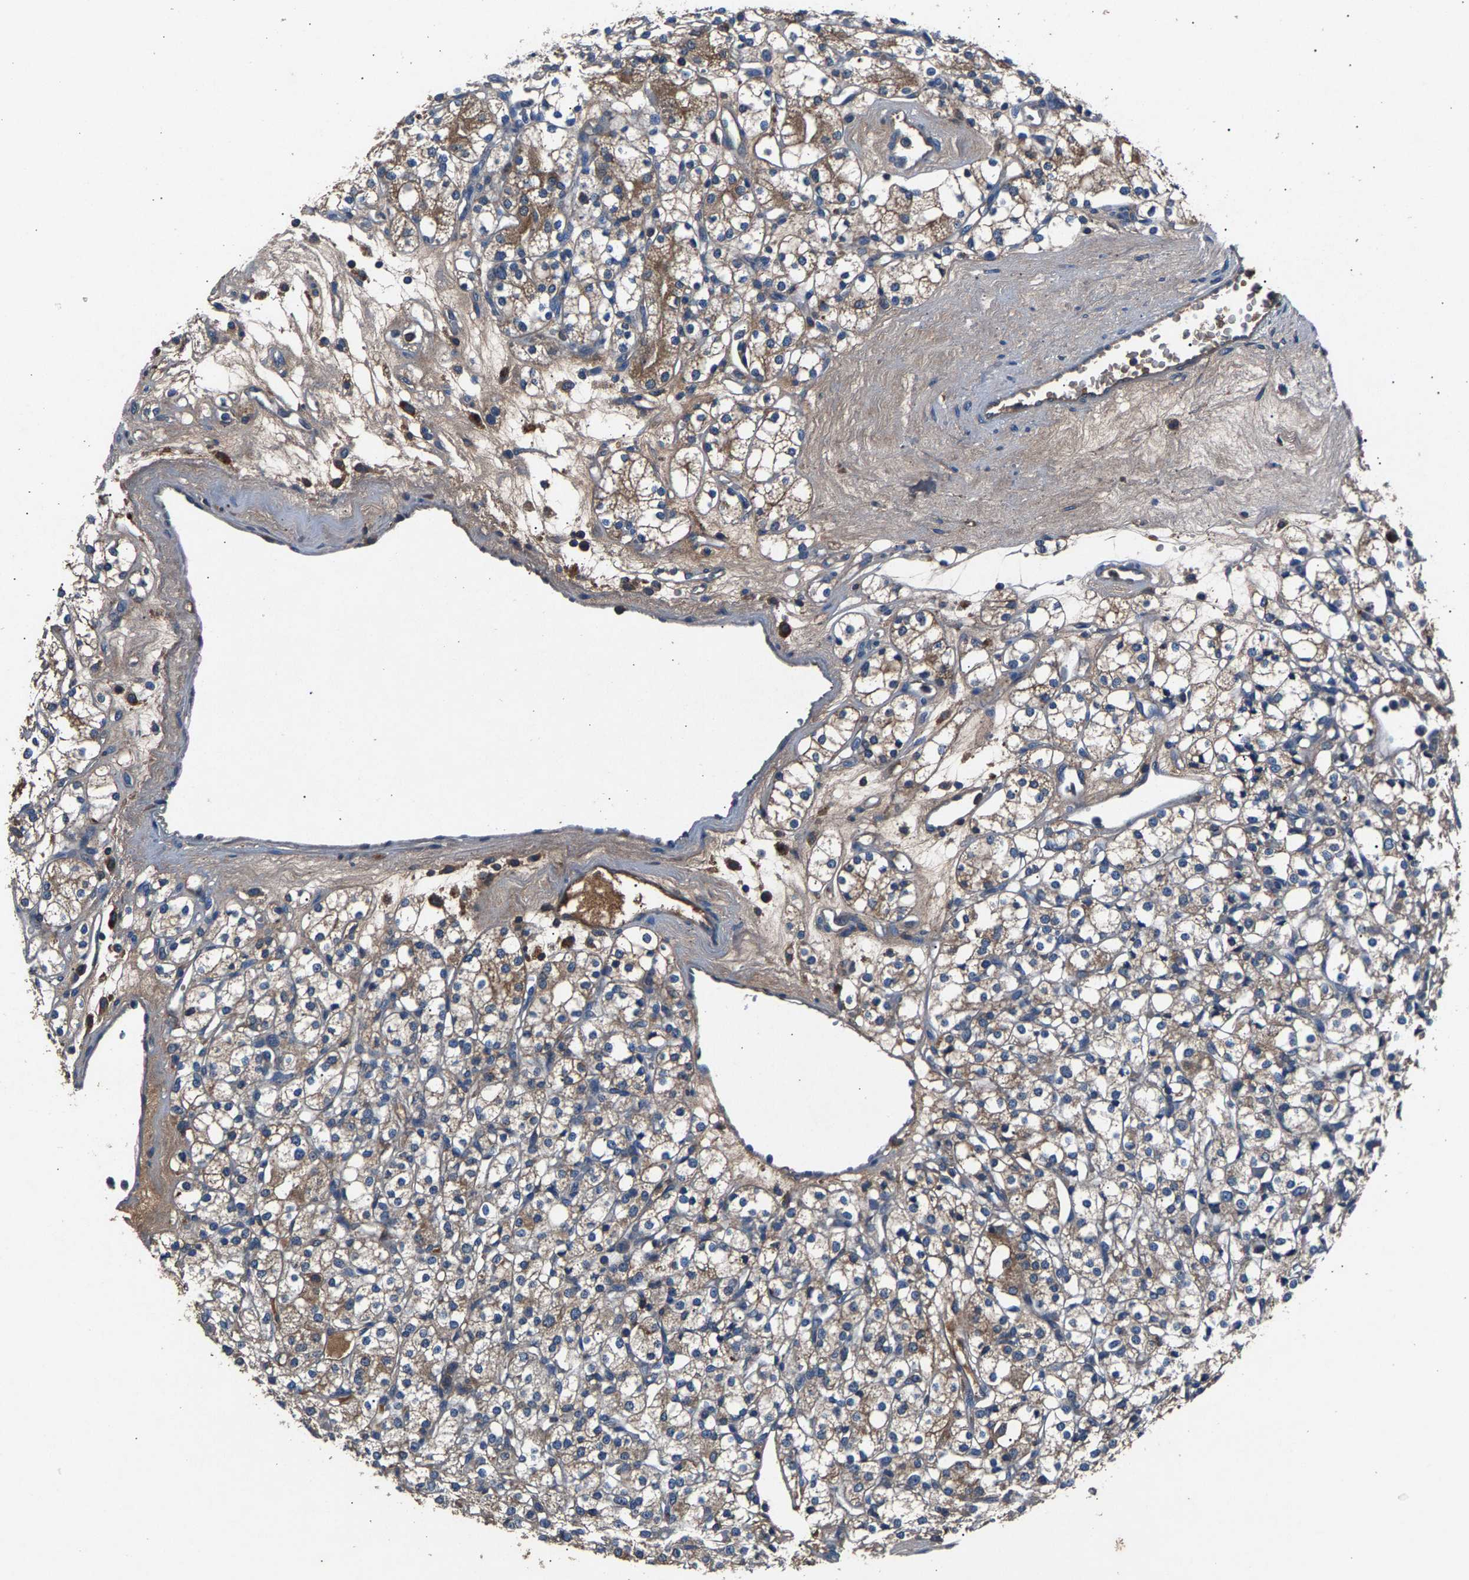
{"staining": {"intensity": "moderate", "quantity": ">75%", "location": "cytoplasmic/membranous"}, "tissue": "renal cancer", "cell_type": "Tumor cells", "image_type": "cancer", "snomed": [{"axis": "morphology", "description": "Adenocarcinoma, NOS"}, {"axis": "topography", "description": "Kidney"}], "caption": "Adenocarcinoma (renal) was stained to show a protein in brown. There is medium levels of moderate cytoplasmic/membranous expression in approximately >75% of tumor cells.", "gene": "PRXL2C", "patient": {"sex": "male", "age": 77}}